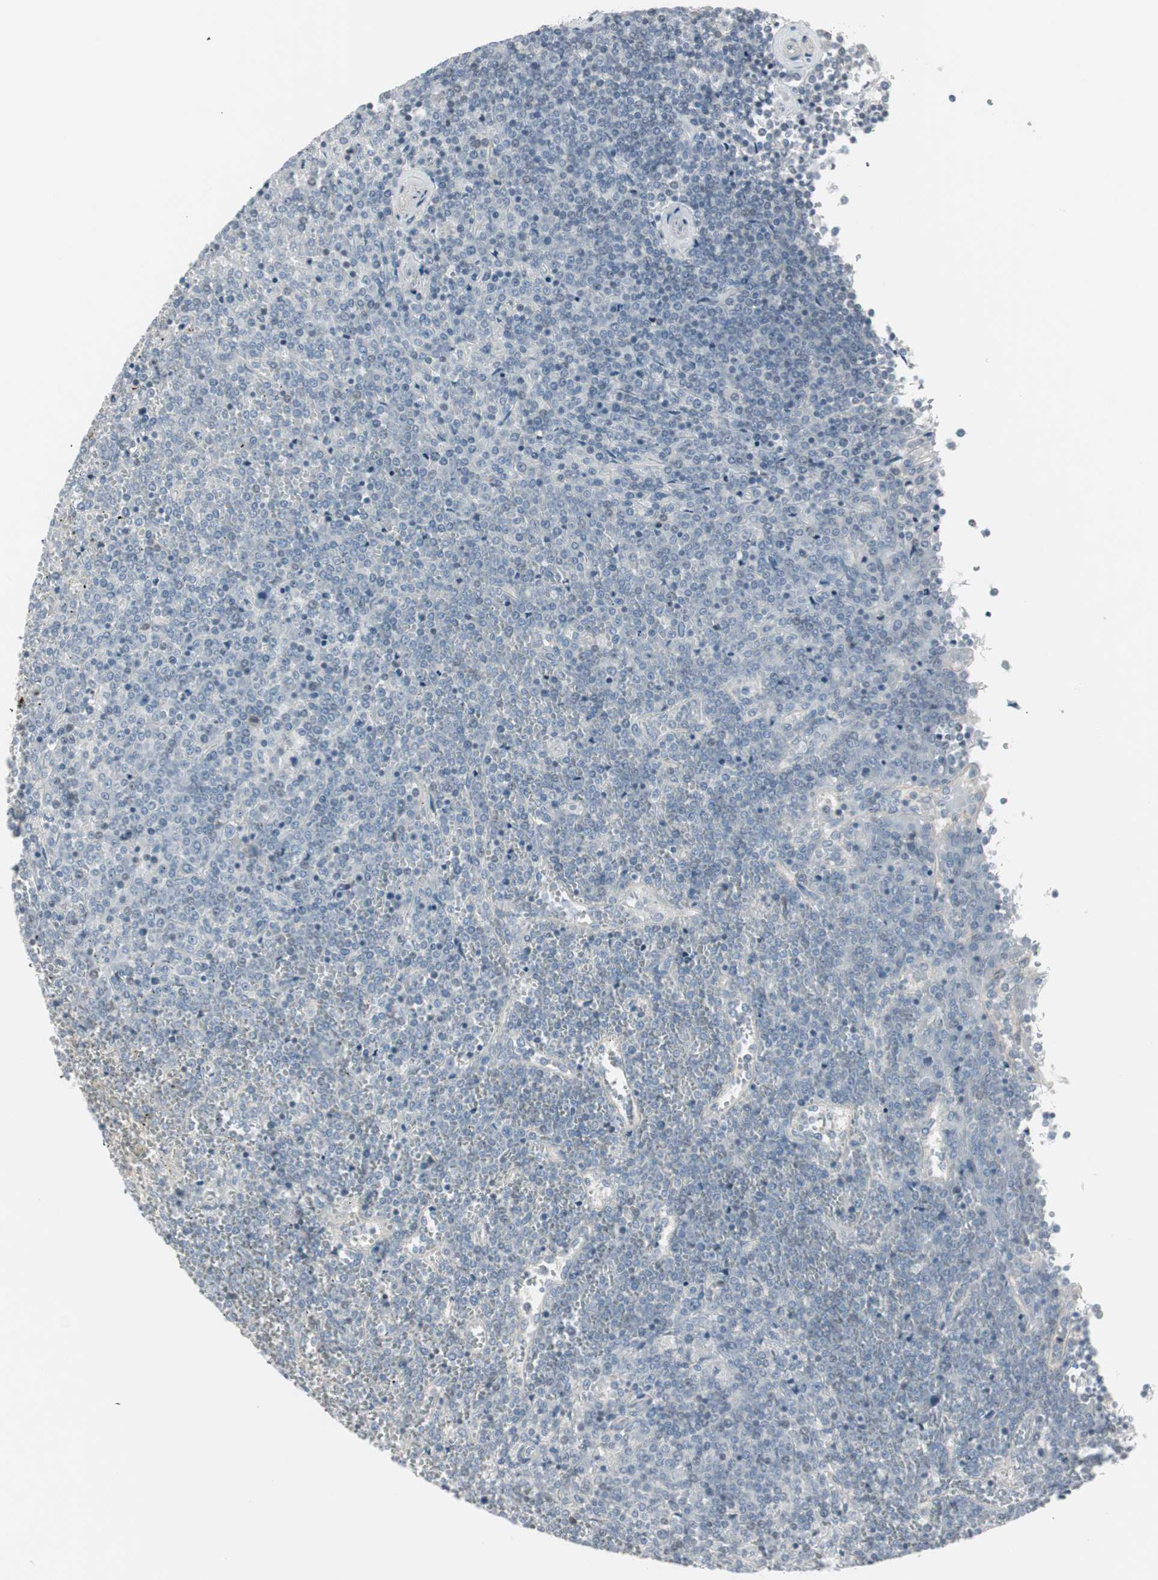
{"staining": {"intensity": "negative", "quantity": "none", "location": "none"}, "tissue": "lymphoma", "cell_type": "Tumor cells", "image_type": "cancer", "snomed": [{"axis": "morphology", "description": "Malignant lymphoma, non-Hodgkin's type, Low grade"}, {"axis": "topography", "description": "Spleen"}], "caption": "Immunohistochemistry (IHC) image of neoplastic tissue: lymphoma stained with DAB shows no significant protein expression in tumor cells.", "gene": "DMPK", "patient": {"sex": "female", "age": 19}}